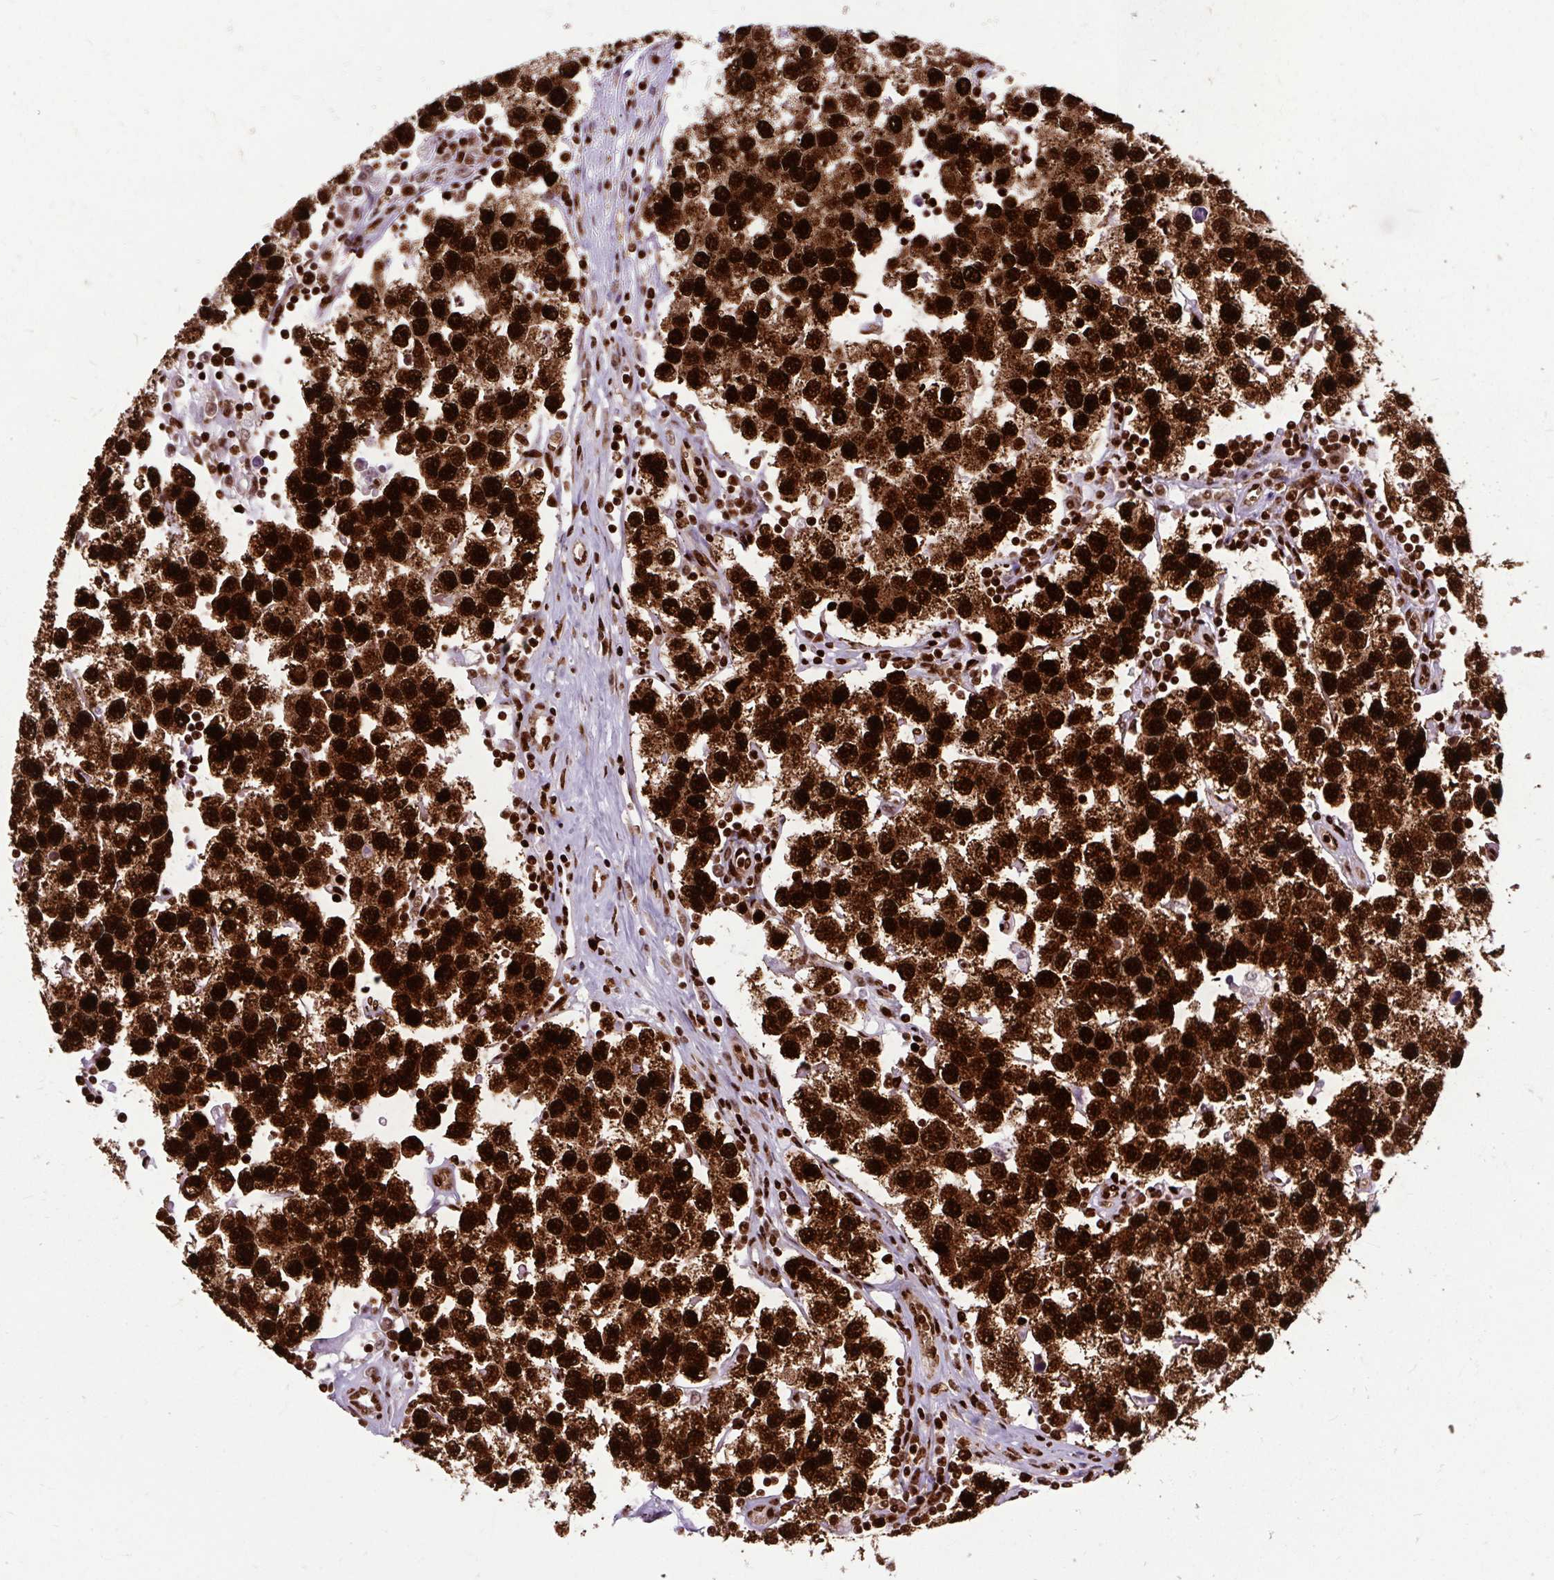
{"staining": {"intensity": "strong", "quantity": ">75%", "location": "nuclear"}, "tissue": "testis cancer", "cell_type": "Tumor cells", "image_type": "cancer", "snomed": [{"axis": "morphology", "description": "Seminoma, NOS"}, {"axis": "topography", "description": "Testis"}], "caption": "A high-resolution photomicrograph shows immunohistochemistry (IHC) staining of testis cancer (seminoma), which displays strong nuclear expression in approximately >75% of tumor cells. The staining was performed using DAB (3,3'-diaminobenzidine) to visualize the protein expression in brown, while the nuclei were stained in blue with hematoxylin (Magnification: 20x).", "gene": "FUS", "patient": {"sex": "male", "age": 34}}